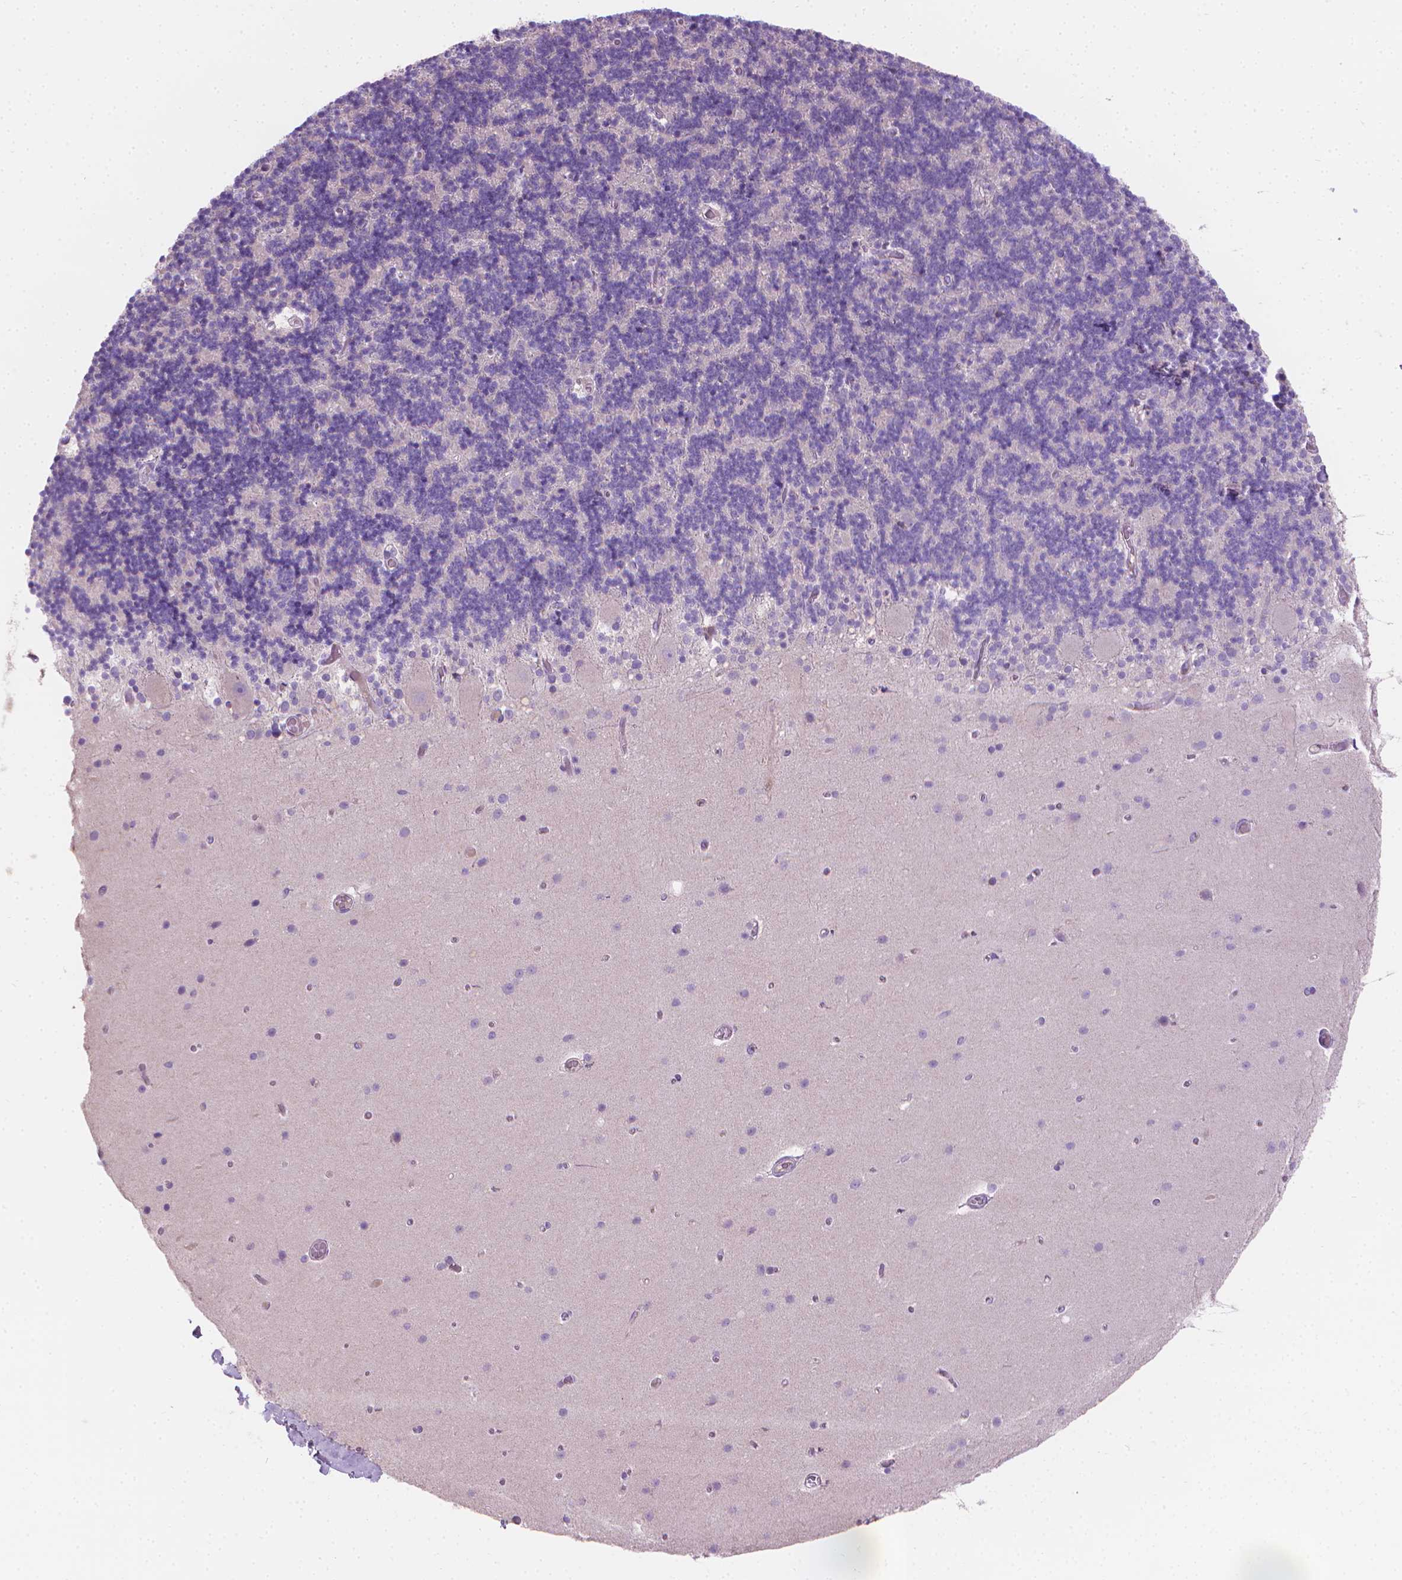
{"staining": {"intensity": "negative", "quantity": "none", "location": "none"}, "tissue": "cerebellum", "cell_type": "Cells in granular layer", "image_type": "normal", "snomed": [{"axis": "morphology", "description": "Normal tissue, NOS"}, {"axis": "topography", "description": "Cerebellum"}], "caption": "This is an immunohistochemistry photomicrograph of benign cerebellum. There is no staining in cells in granular layer.", "gene": "CABCOCO1", "patient": {"sex": "male", "age": 70}}